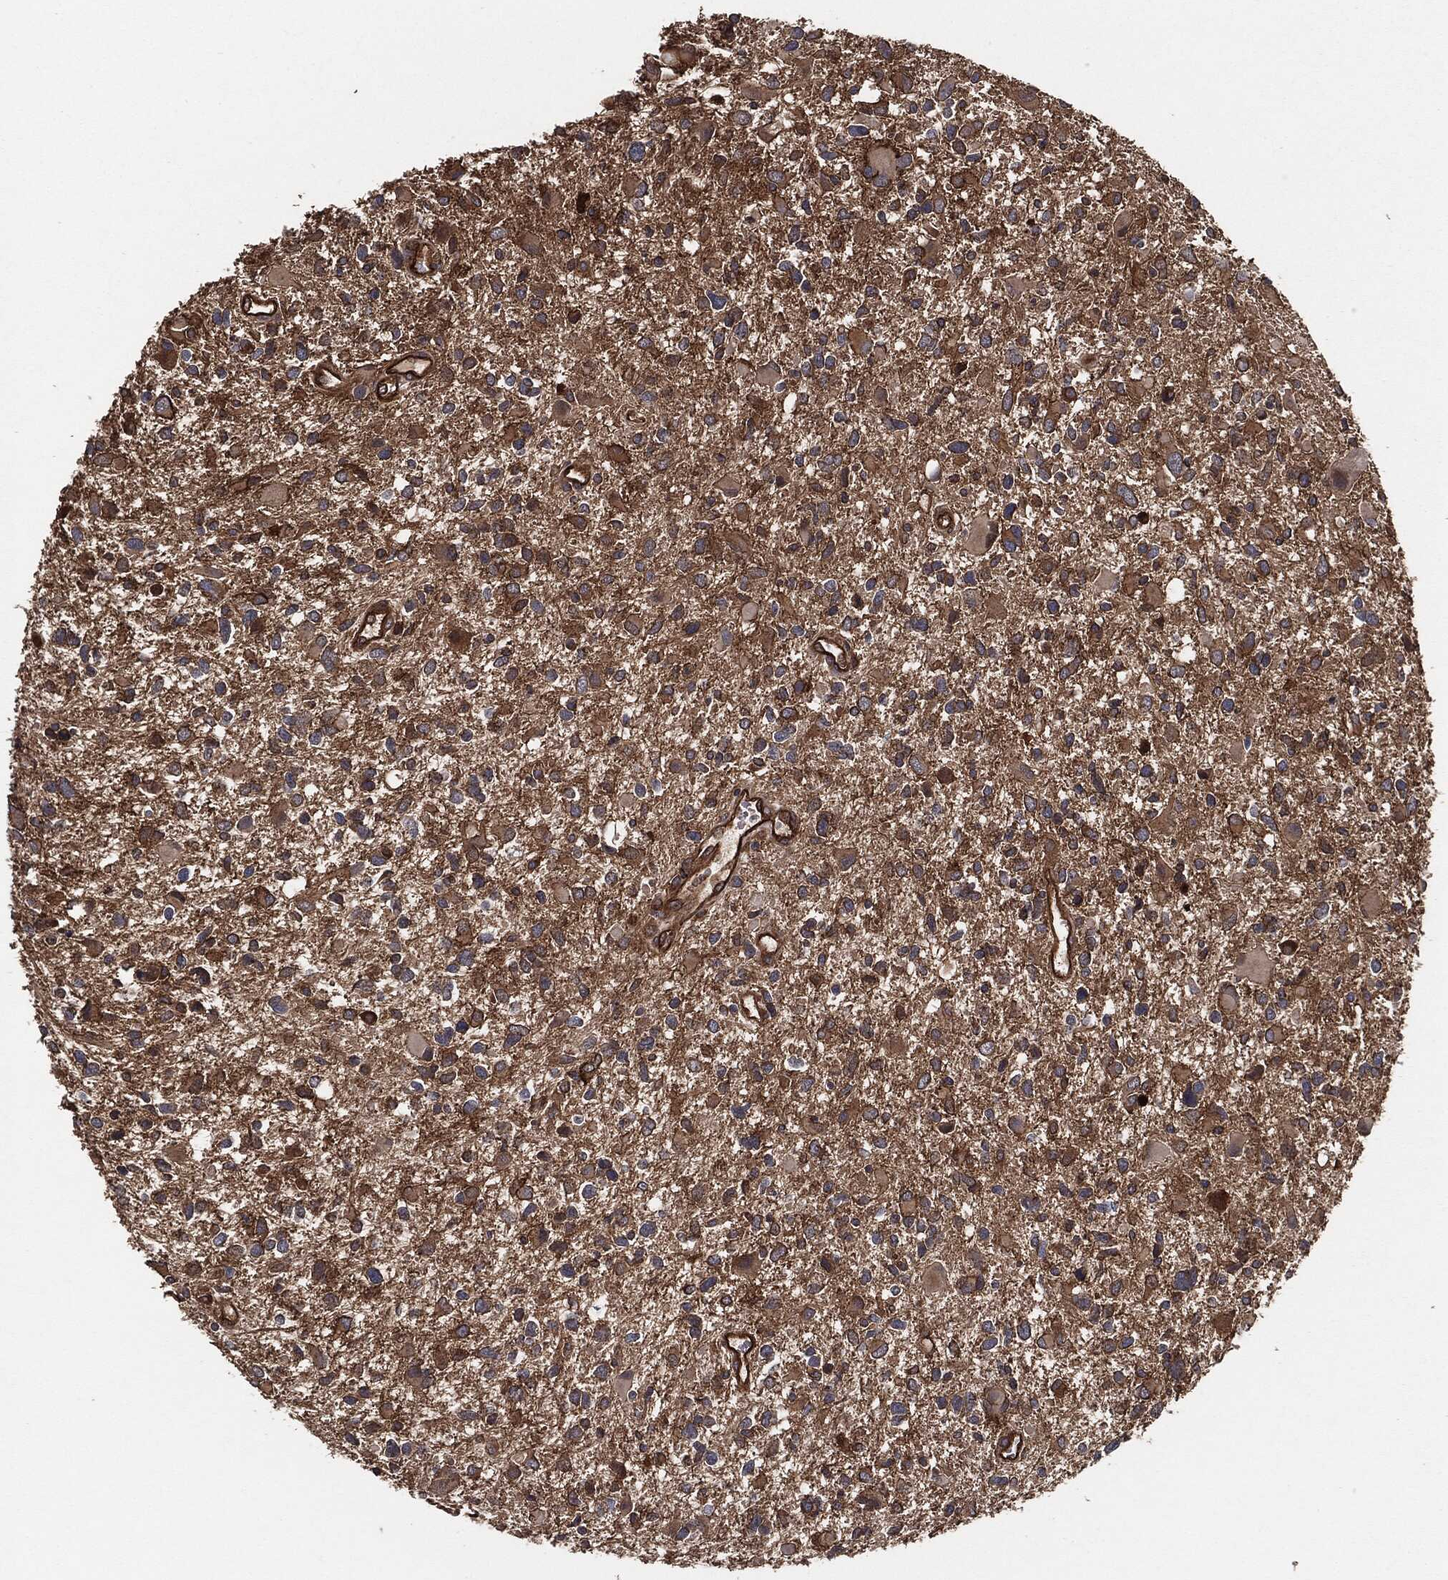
{"staining": {"intensity": "moderate", "quantity": "25%-75%", "location": "cytoplasmic/membranous"}, "tissue": "glioma", "cell_type": "Tumor cells", "image_type": "cancer", "snomed": [{"axis": "morphology", "description": "Glioma, malignant, Low grade"}, {"axis": "topography", "description": "Brain"}], "caption": "Immunohistochemistry (IHC) histopathology image of neoplastic tissue: malignant glioma (low-grade) stained using immunohistochemistry exhibits medium levels of moderate protein expression localized specifically in the cytoplasmic/membranous of tumor cells, appearing as a cytoplasmic/membranous brown color.", "gene": "CTNNA1", "patient": {"sex": "female", "age": 32}}